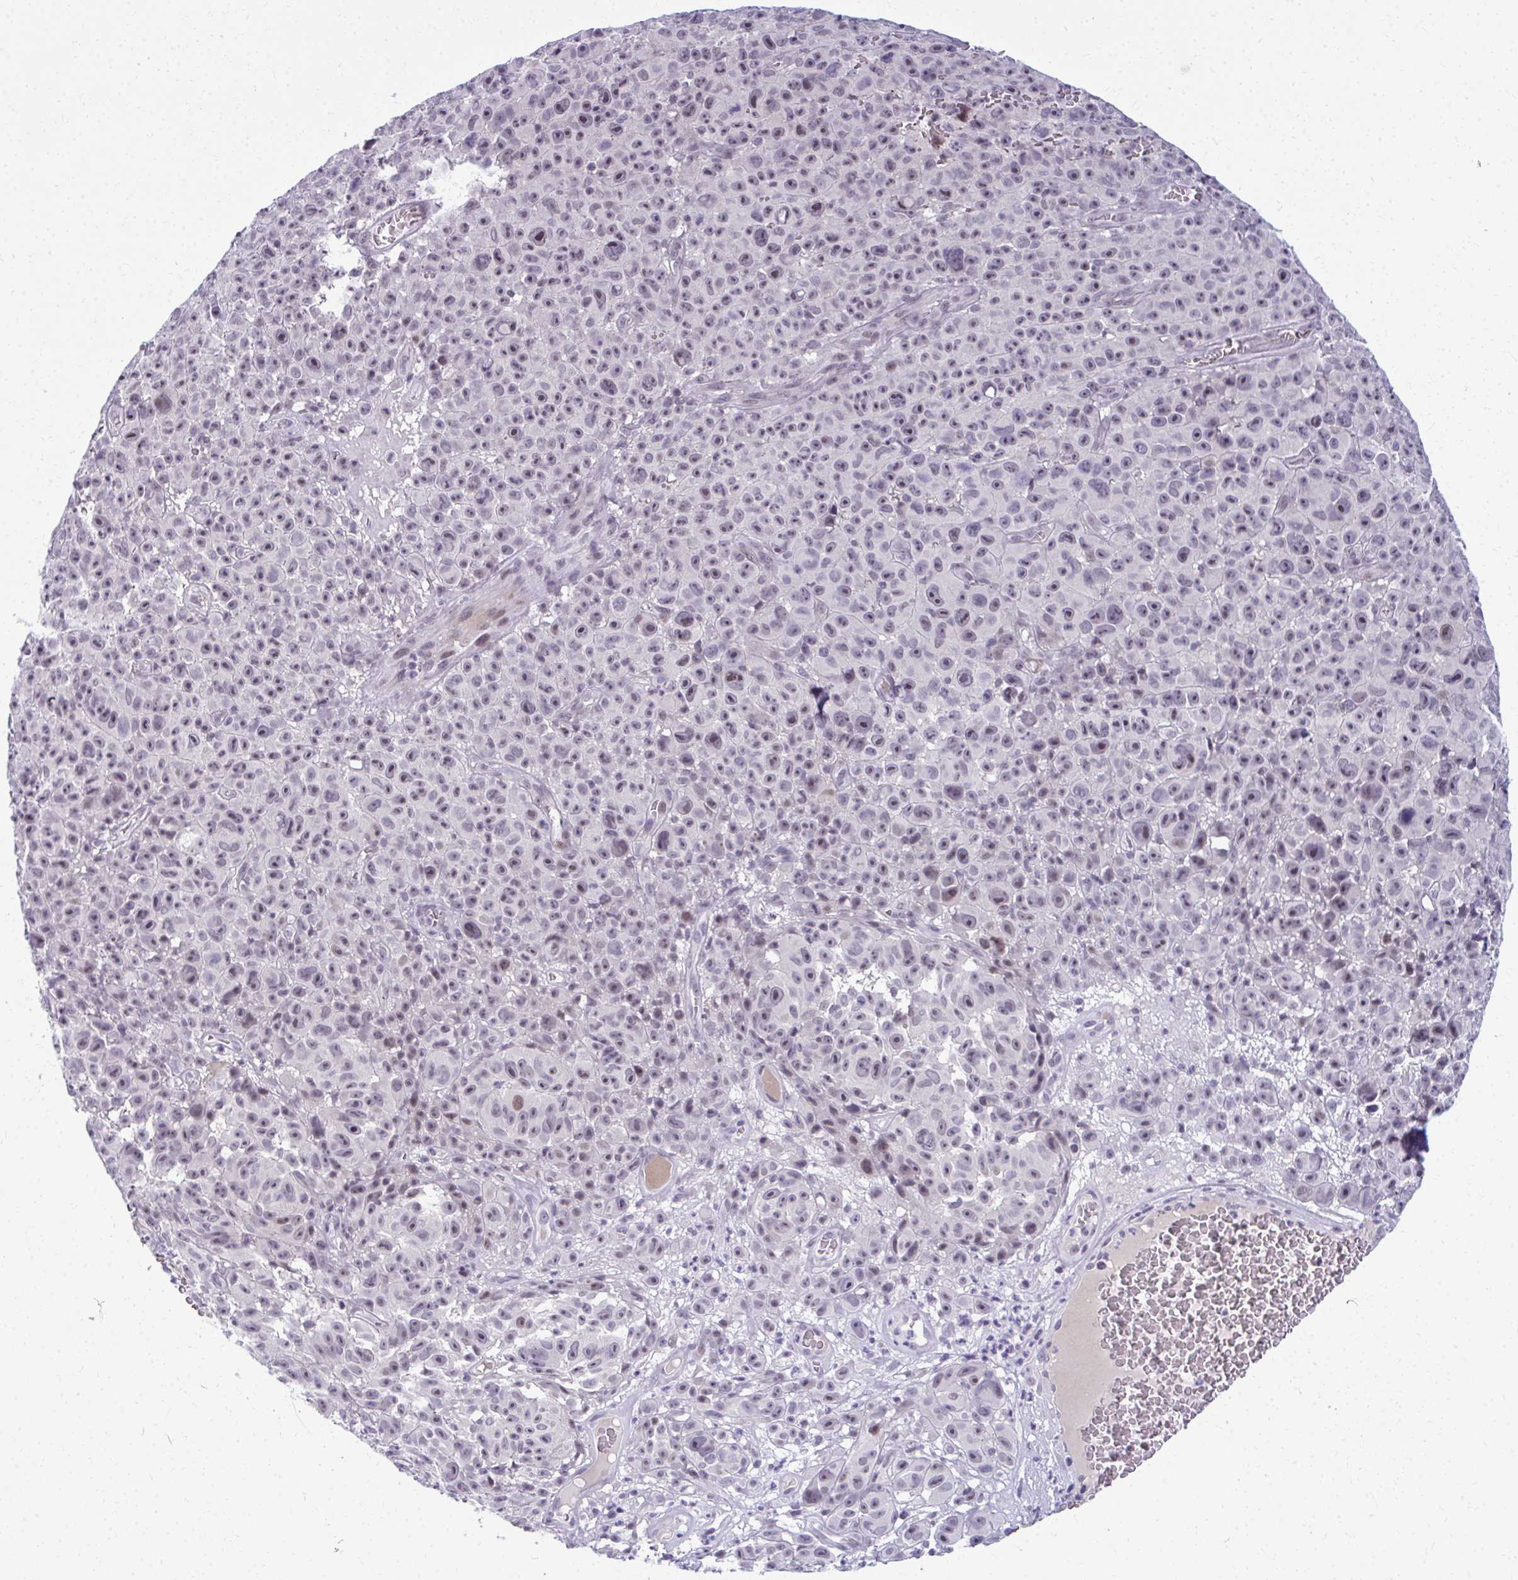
{"staining": {"intensity": "weak", "quantity": "<25%", "location": "nuclear"}, "tissue": "melanoma", "cell_type": "Tumor cells", "image_type": "cancer", "snomed": [{"axis": "morphology", "description": "Malignant melanoma, NOS"}, {"axis": "topography", "description": "Skin"}], "caption": "This is a image of immunohistochemistry staining of melanoma, which shows no staining in tumor cells.", "gene": "MAF1", "patient": {"sex": "female", "age": 82}}